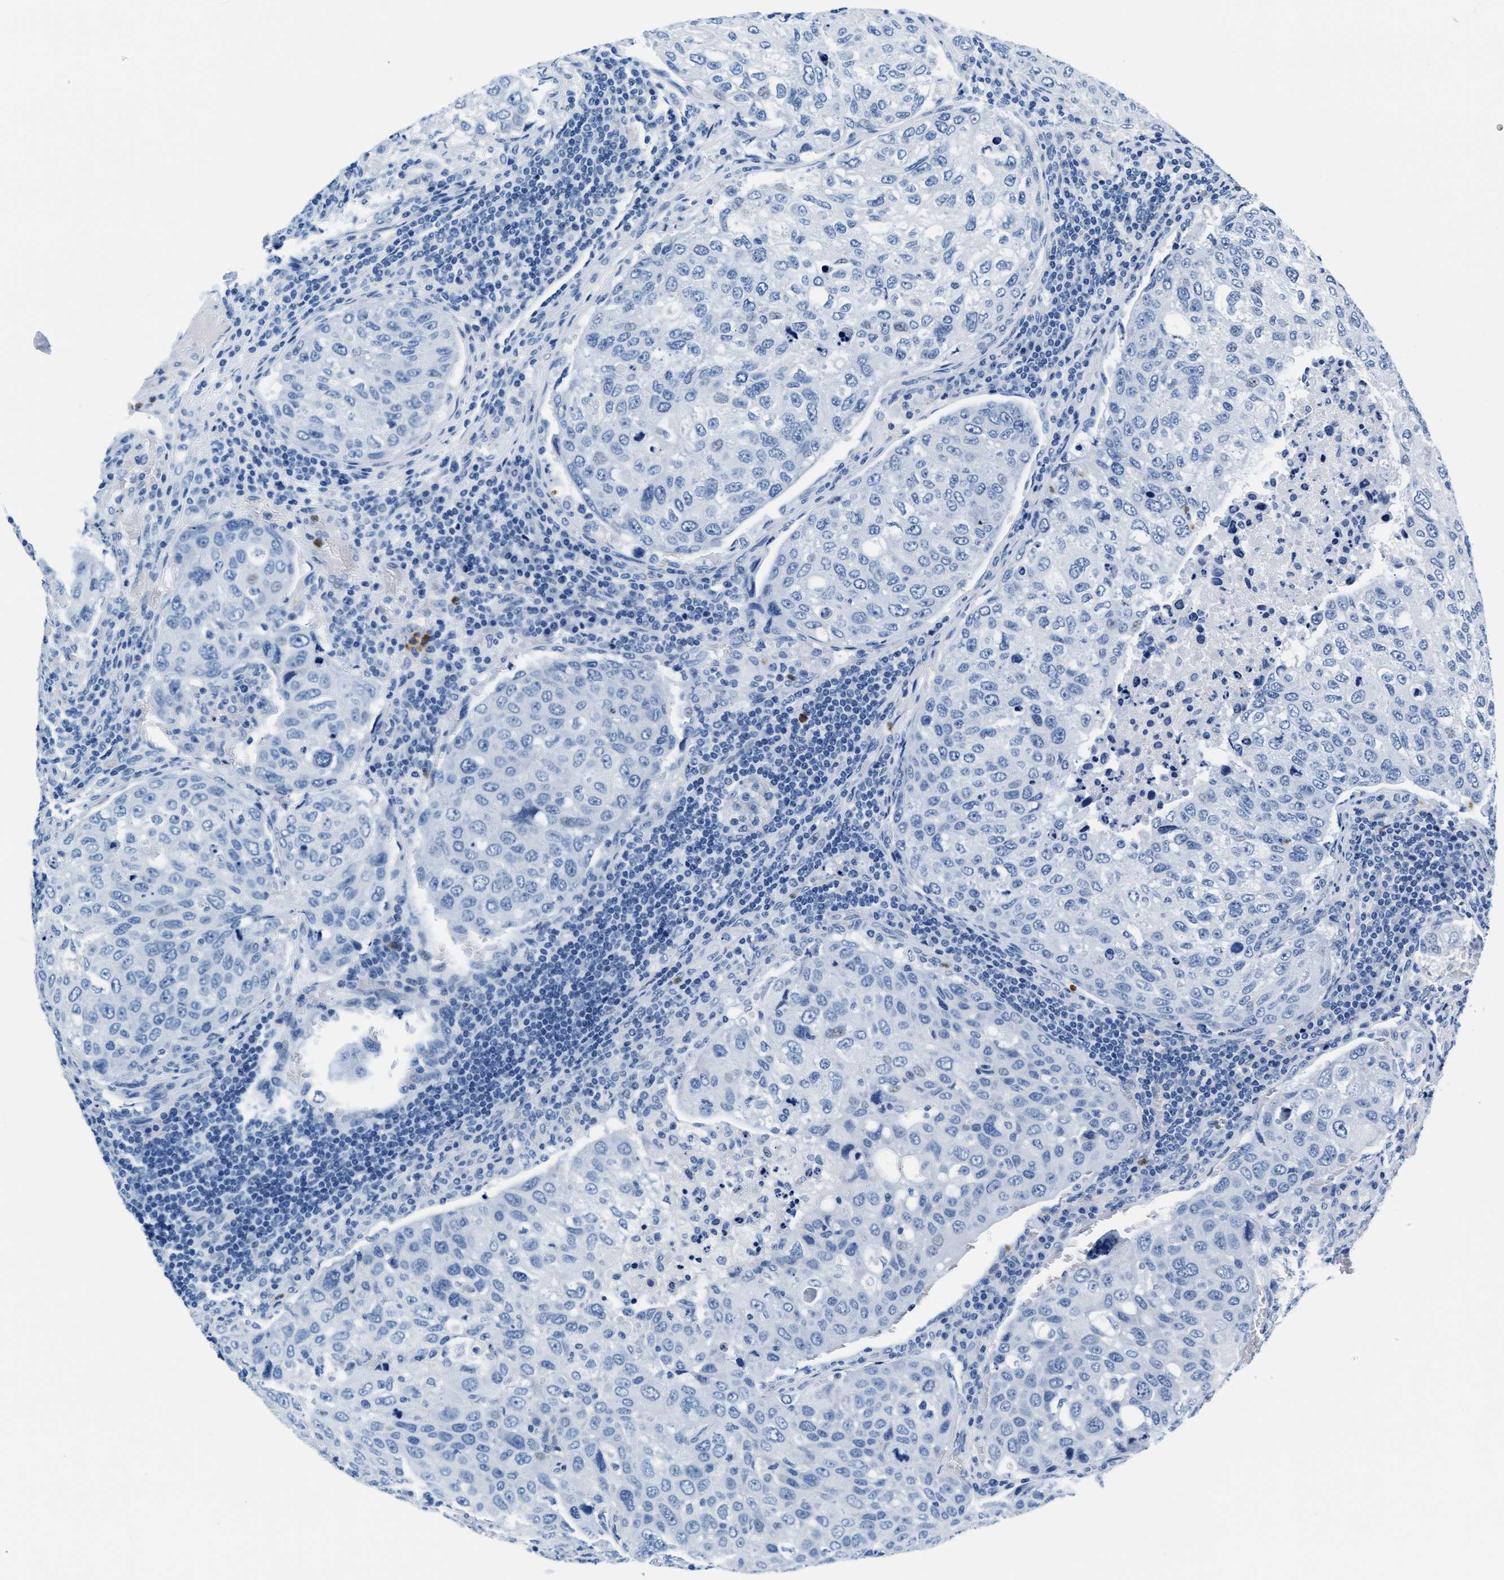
{"staining": {"intensity": "negative", "quantity": "none", "location": "none"}, "tissue": "urothelial cancer", "cell_type": "Tumor cells", "image_type": "cancer", "snomed": [{"axis": "morphology", "description": "Urothelial carcinoma, High grade"}, {"axis": "topography", "description": "Lymph node"}, {"axis": "topography", "description": "Urinary bladder"}], "caption": "IHC of human urothelial carcinoma (high-grade) demonstrates no expression in tumor cells.", "gene": "MMP8", "patient": {"sex": "male", "age": 51}}